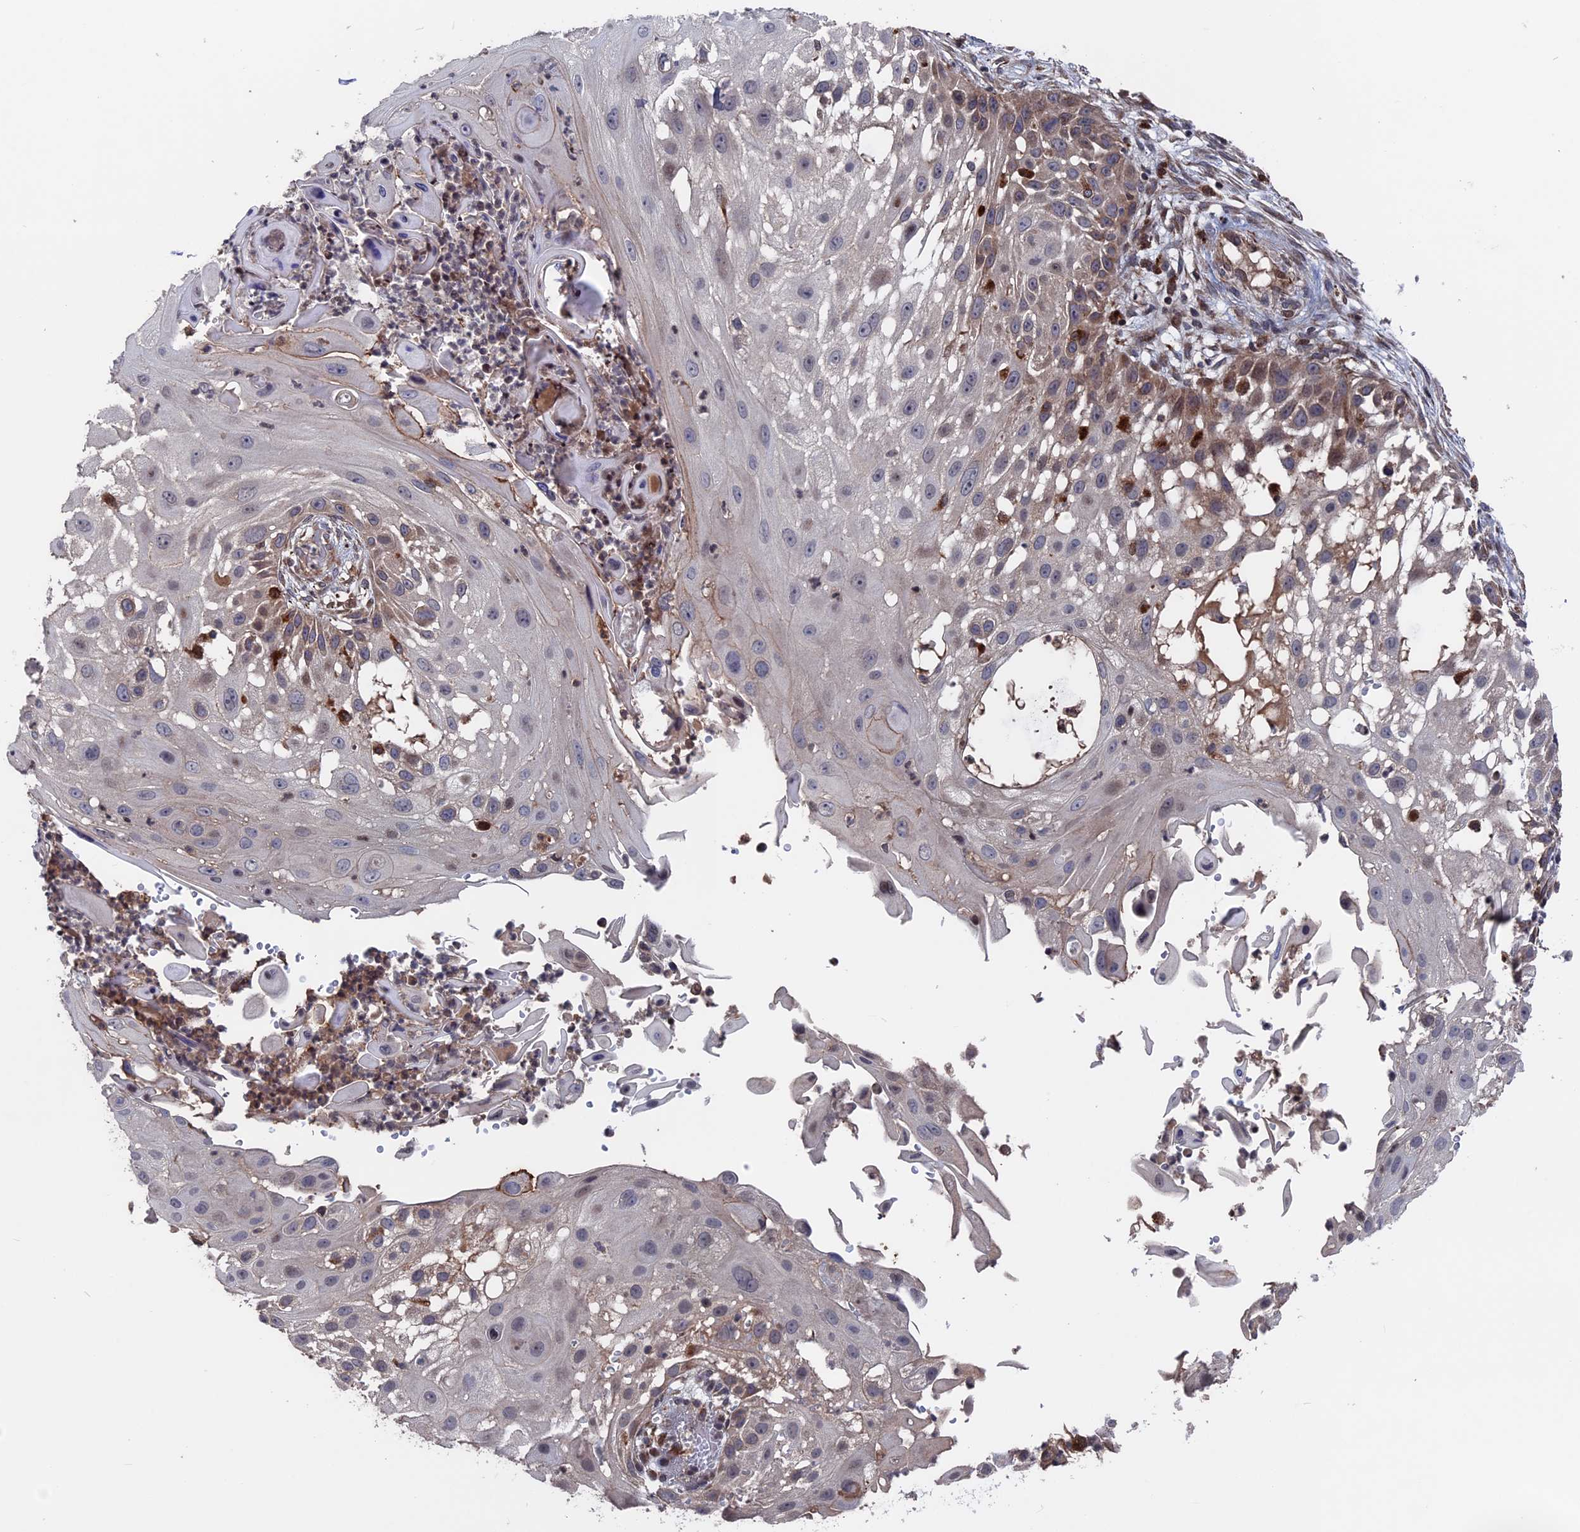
{"staining": {"intensity": "weak", "quantity": "<25%", "location": "cytoplasmic/membranous"}, "tissue": "skin cancer", "cell_type": "Tumor cells", "image_type": "cancer", "snomed": [{"axis": "morphology", "description": "Squamous cell carcinoma, NOS"}, {"axis": "topography", "description": "Skin"}], "caption": "Skin cancer was stained to show a protein in brown. There is no significant expression in tumor cells. (Brightfield microscopy of DAB (3,3'-diaminobenzidine) immunohistochemistry (IHC) at high magnification).", "gene": "PLA2G15", "patient": {"sex": "female", "age": 44}}